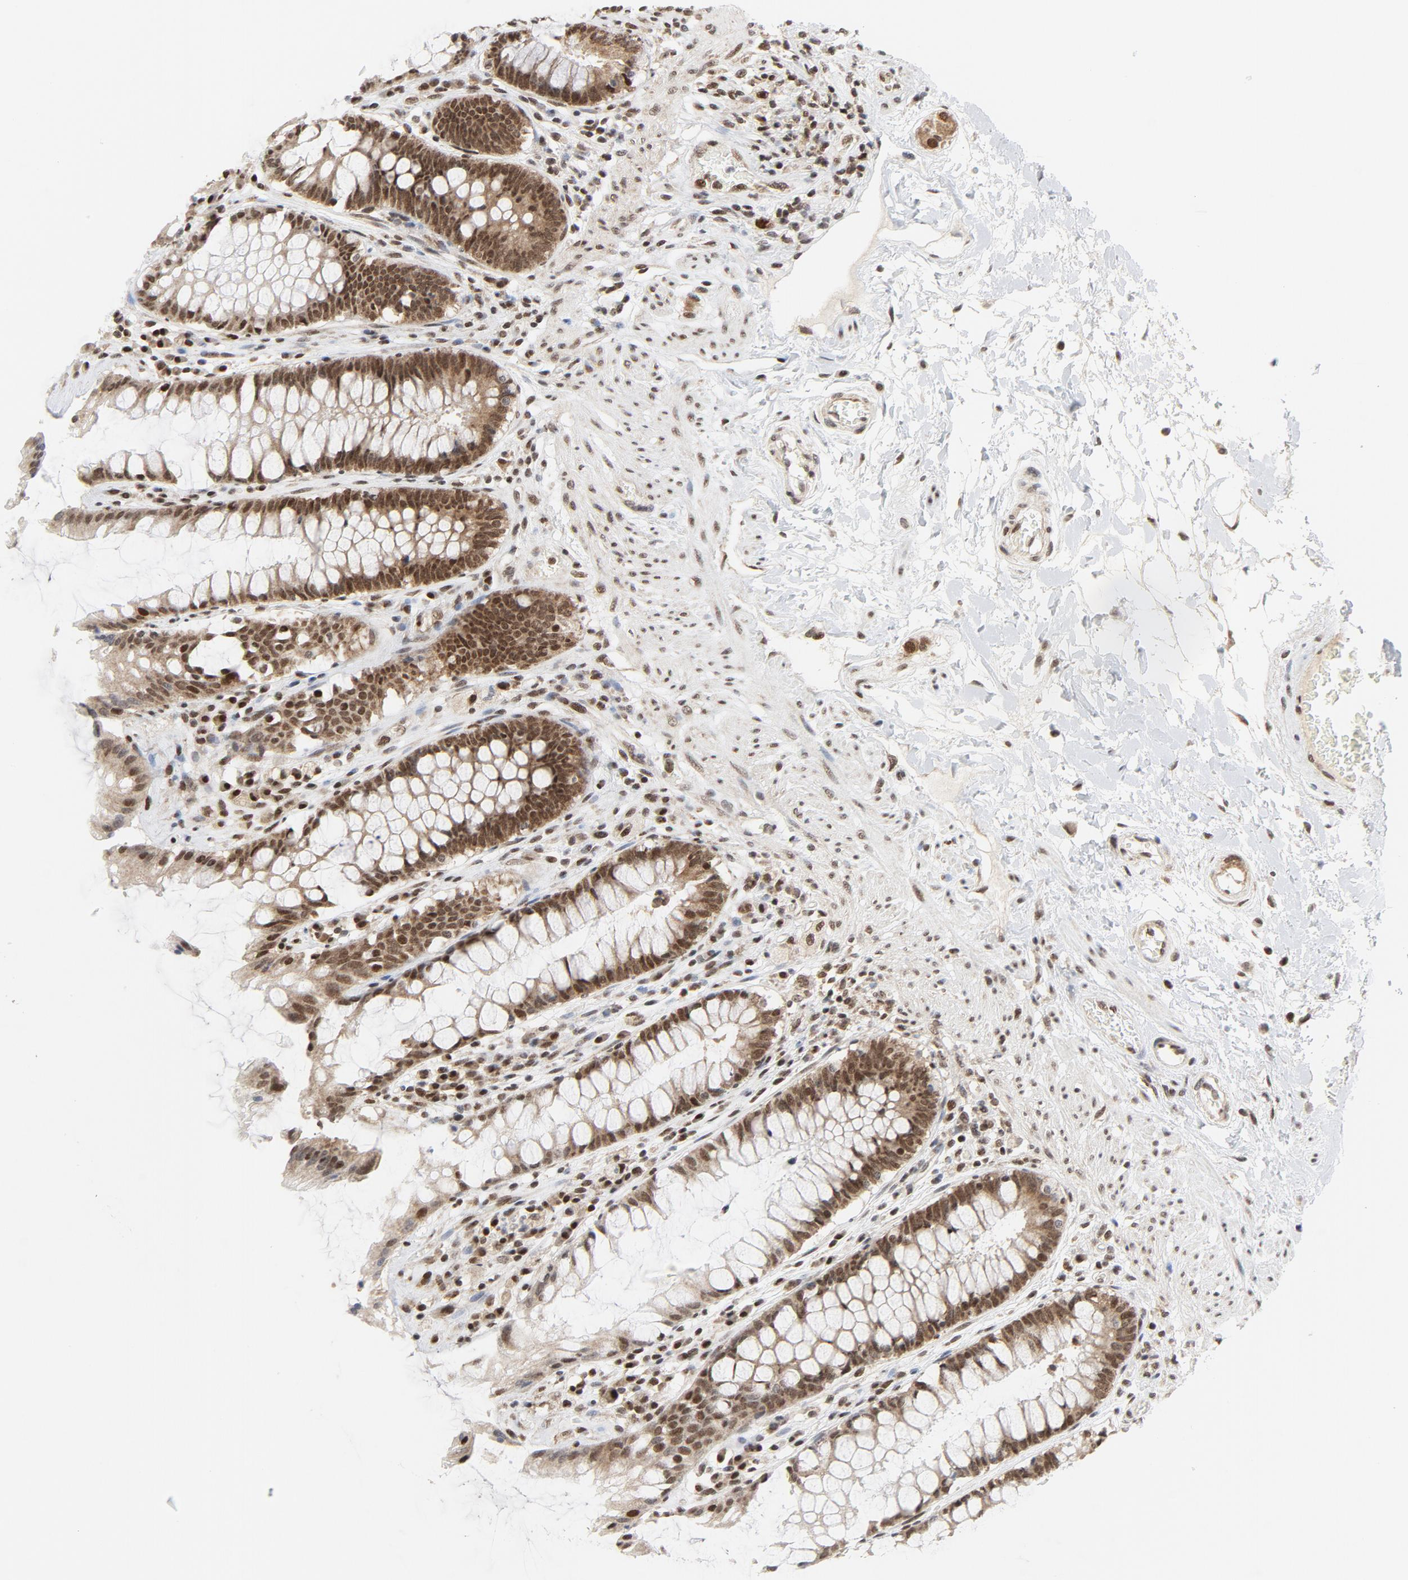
{"staining": {"intensity": "strong", "quantity": ">75%", "location": "nuclear"}, "tissue": "rectum", "cell_type": "Glandular cells", "image_type": "normal", "snomed": [{"axis": "morphology", "description": "Normal tissue, NOS"}, {"axis": "topography", "description": "Rectum"}], "caption": "Benign rectum reveals strong nuclear staining in approximately >75% of glandular cells, visualized by immunohistochemistry. Nuclei are stained in blue.", "gene": "ERCC1", "patient": {"sex": "female", "age": 46}}